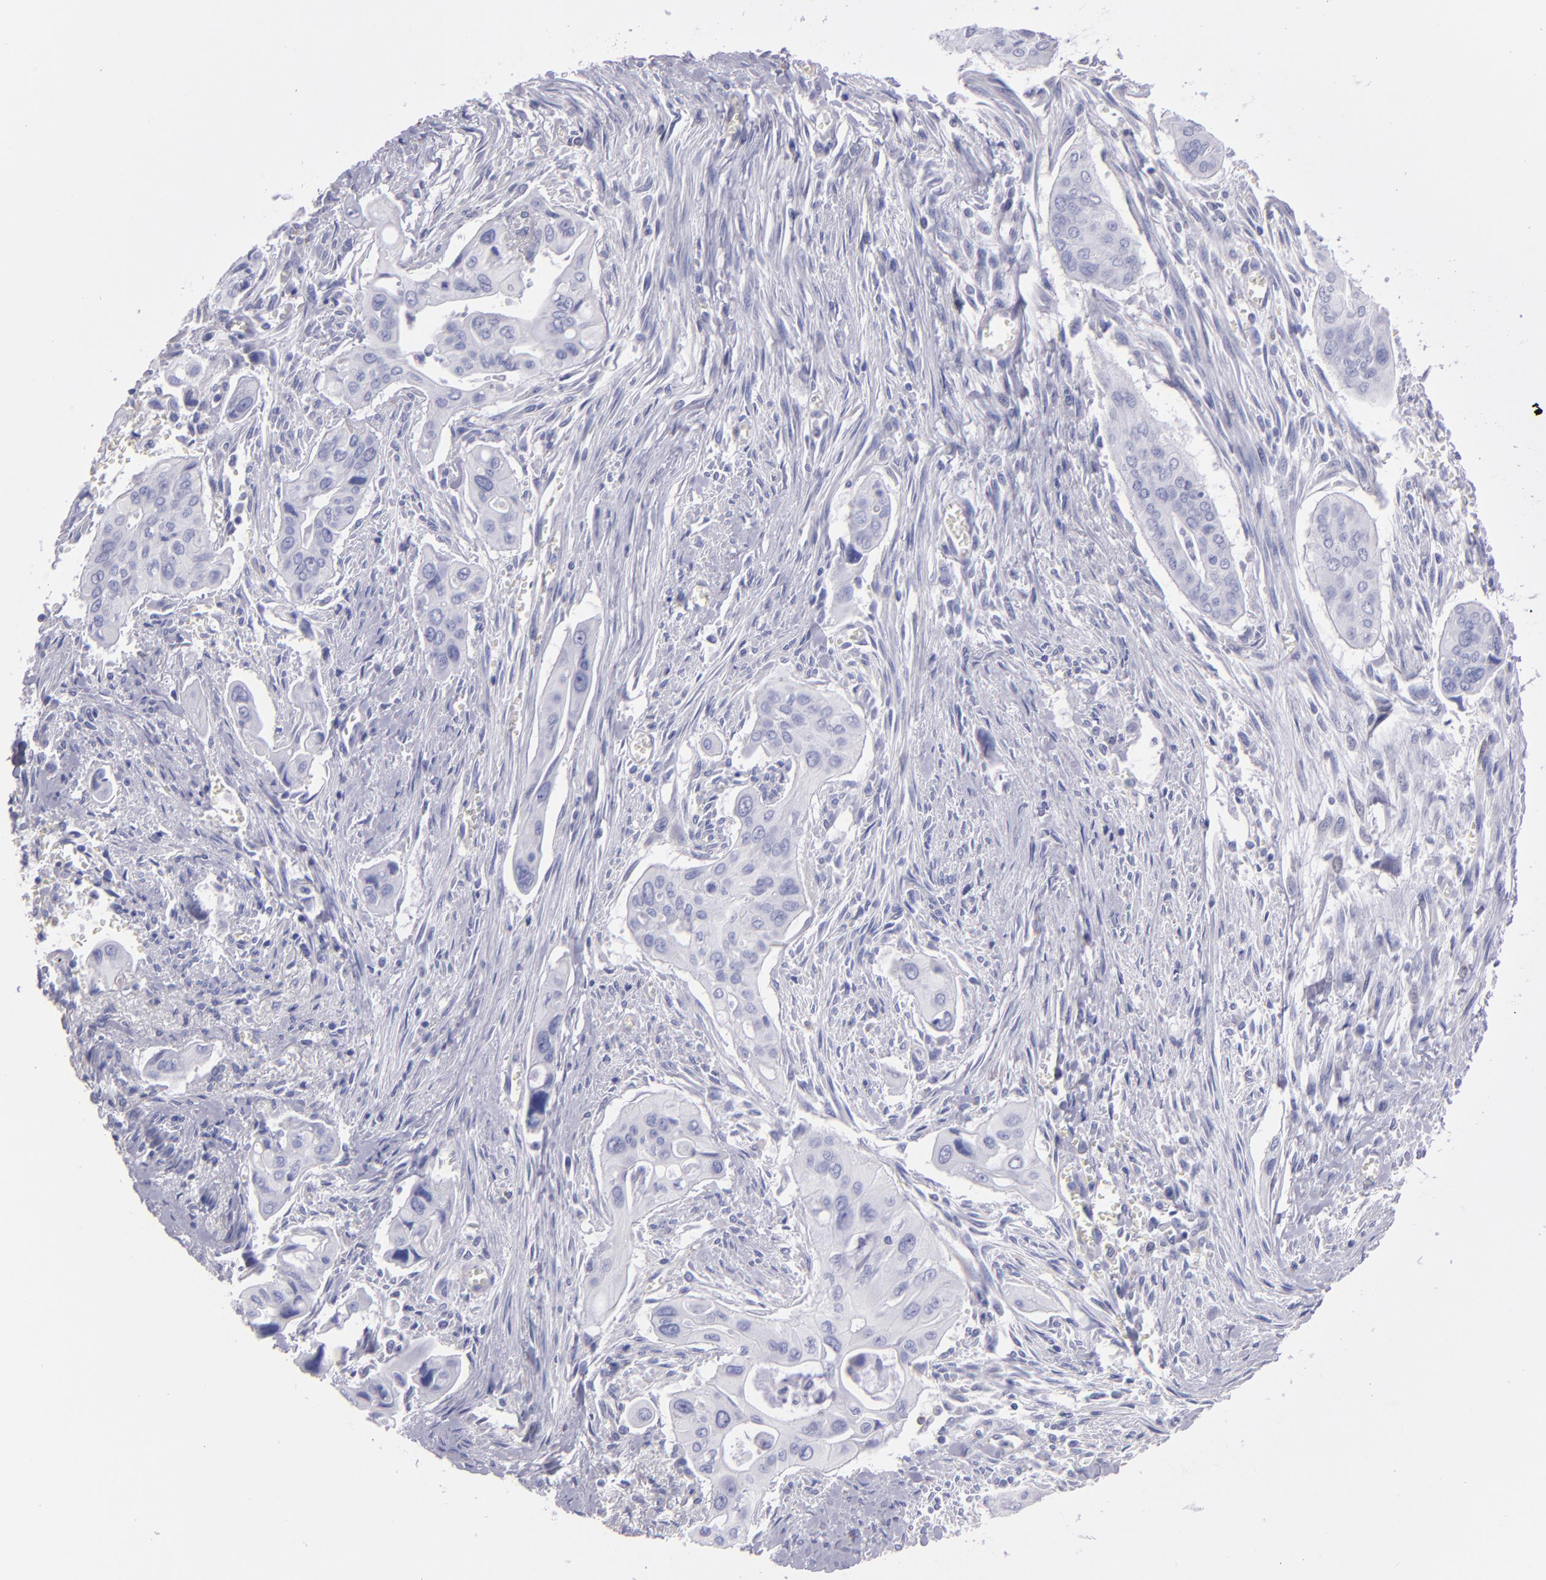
{"staining": {"intensity": "negative", "quantity": "none", "location": "none"}, "tissue": "pancreatic cancer", "cell_type": "Tumor cells", "image_type": "cancer", "snomed": [{"axis": "morphology", "description": "Adenocarcinoma, NOS"}, {"axis": "topography", "description": "Pancreas"}], "caption": "This is an immunohistochemistry (IHC) photomicrograph of pancreatic adenocarcinoma. There is no positivity in tumor cells.", "gene": "TG", "patient": {"sex": "male", "age": 77}}